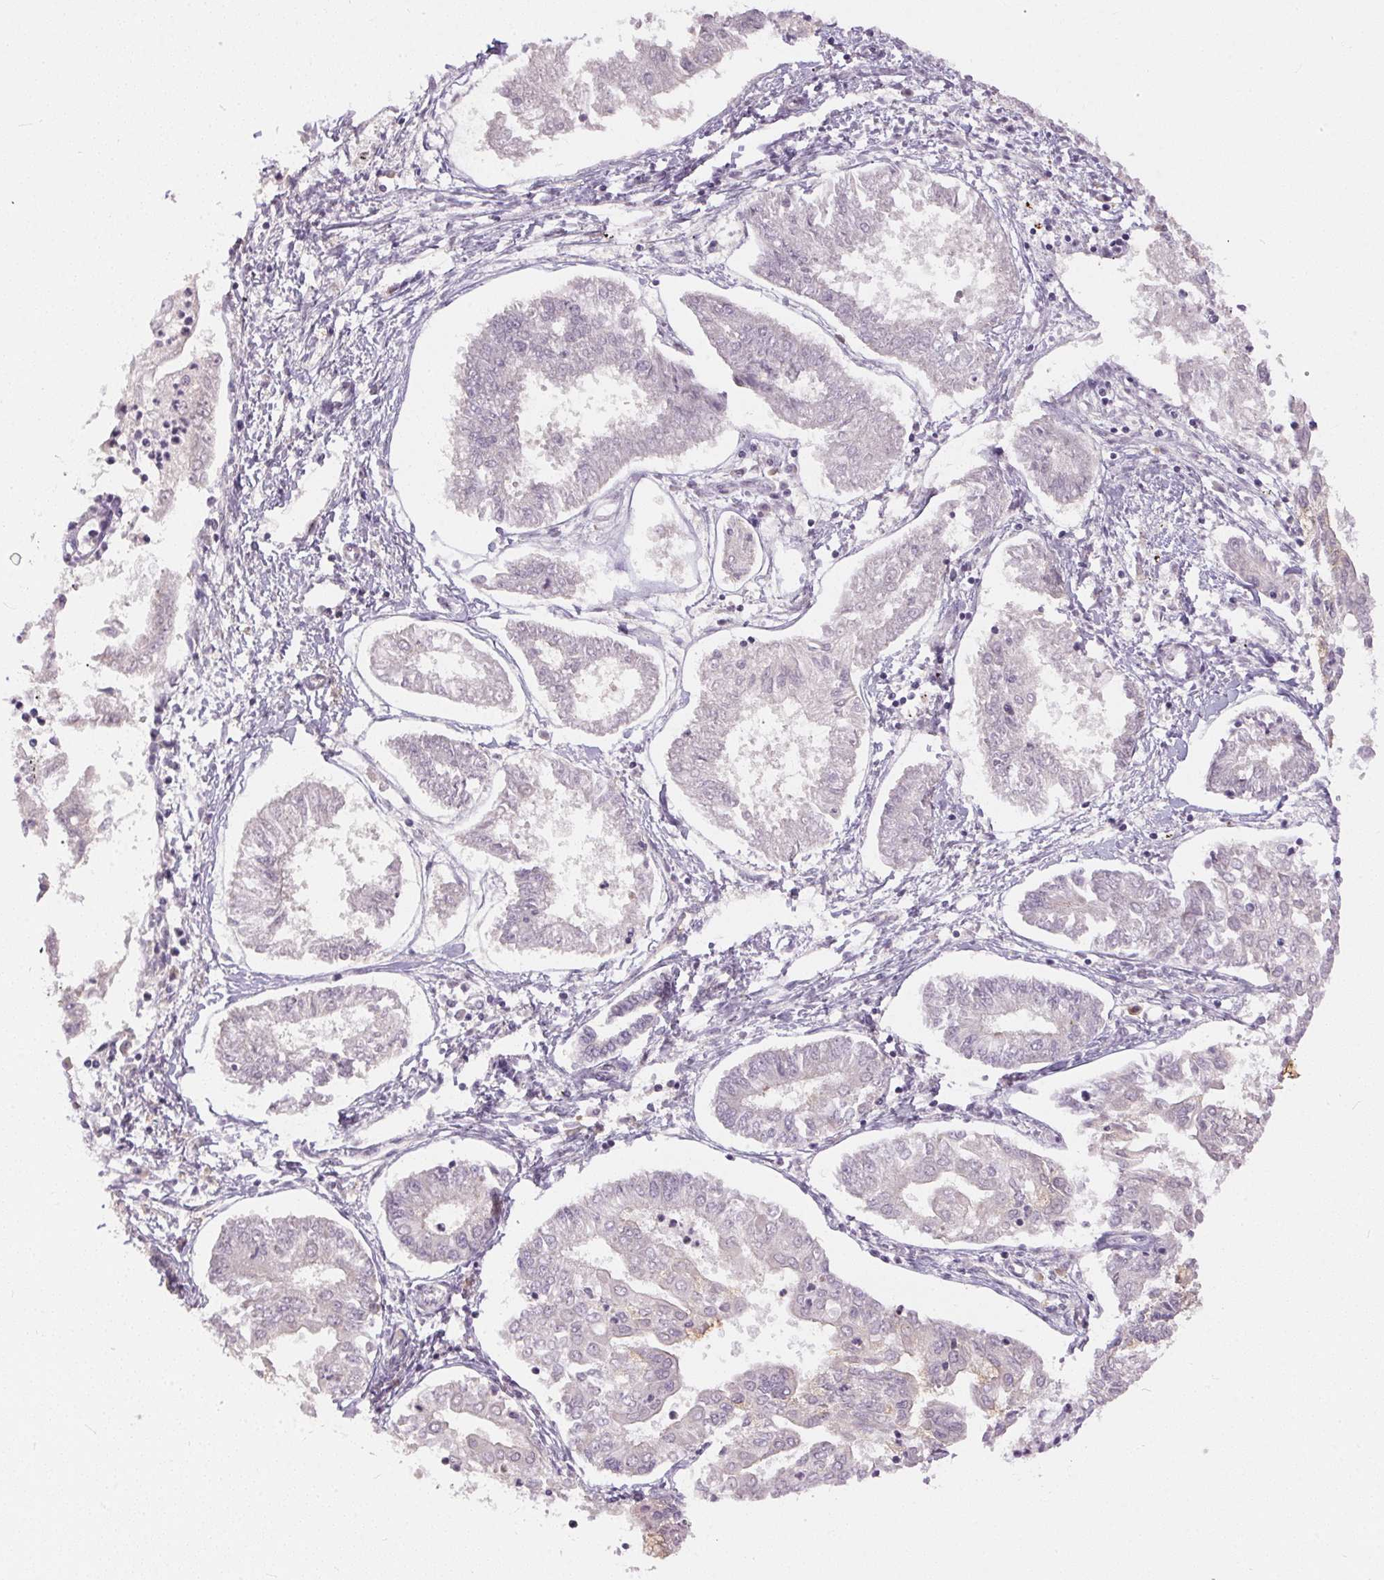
{"staining": {"intensity": "negative", "quantity": "none", "location": "none"}, "tissue": "endometrial cancer", "cell_type": "Tumor cells", "image_type": "cancer", "snomed": [{"axis": "morphology", "description": "Adenocarcinoma, NOS"}, {"axis": "topography", "description": "Endometrium"}], "caption": "DAB (3,3'-diaminobenzidine) immunohistochemical staining of human adenocarcinoma (endometrial) displays no significant expression in tumor cells. (Stains: DAB (3,3'-diaminobenzidine) immunohistochemistry with hematoxylin counter stain, Microscopy: brightfield microscopy at high magnification).", "gene": "TTC23L", "patient": {"sex": "female", "age": 68}}